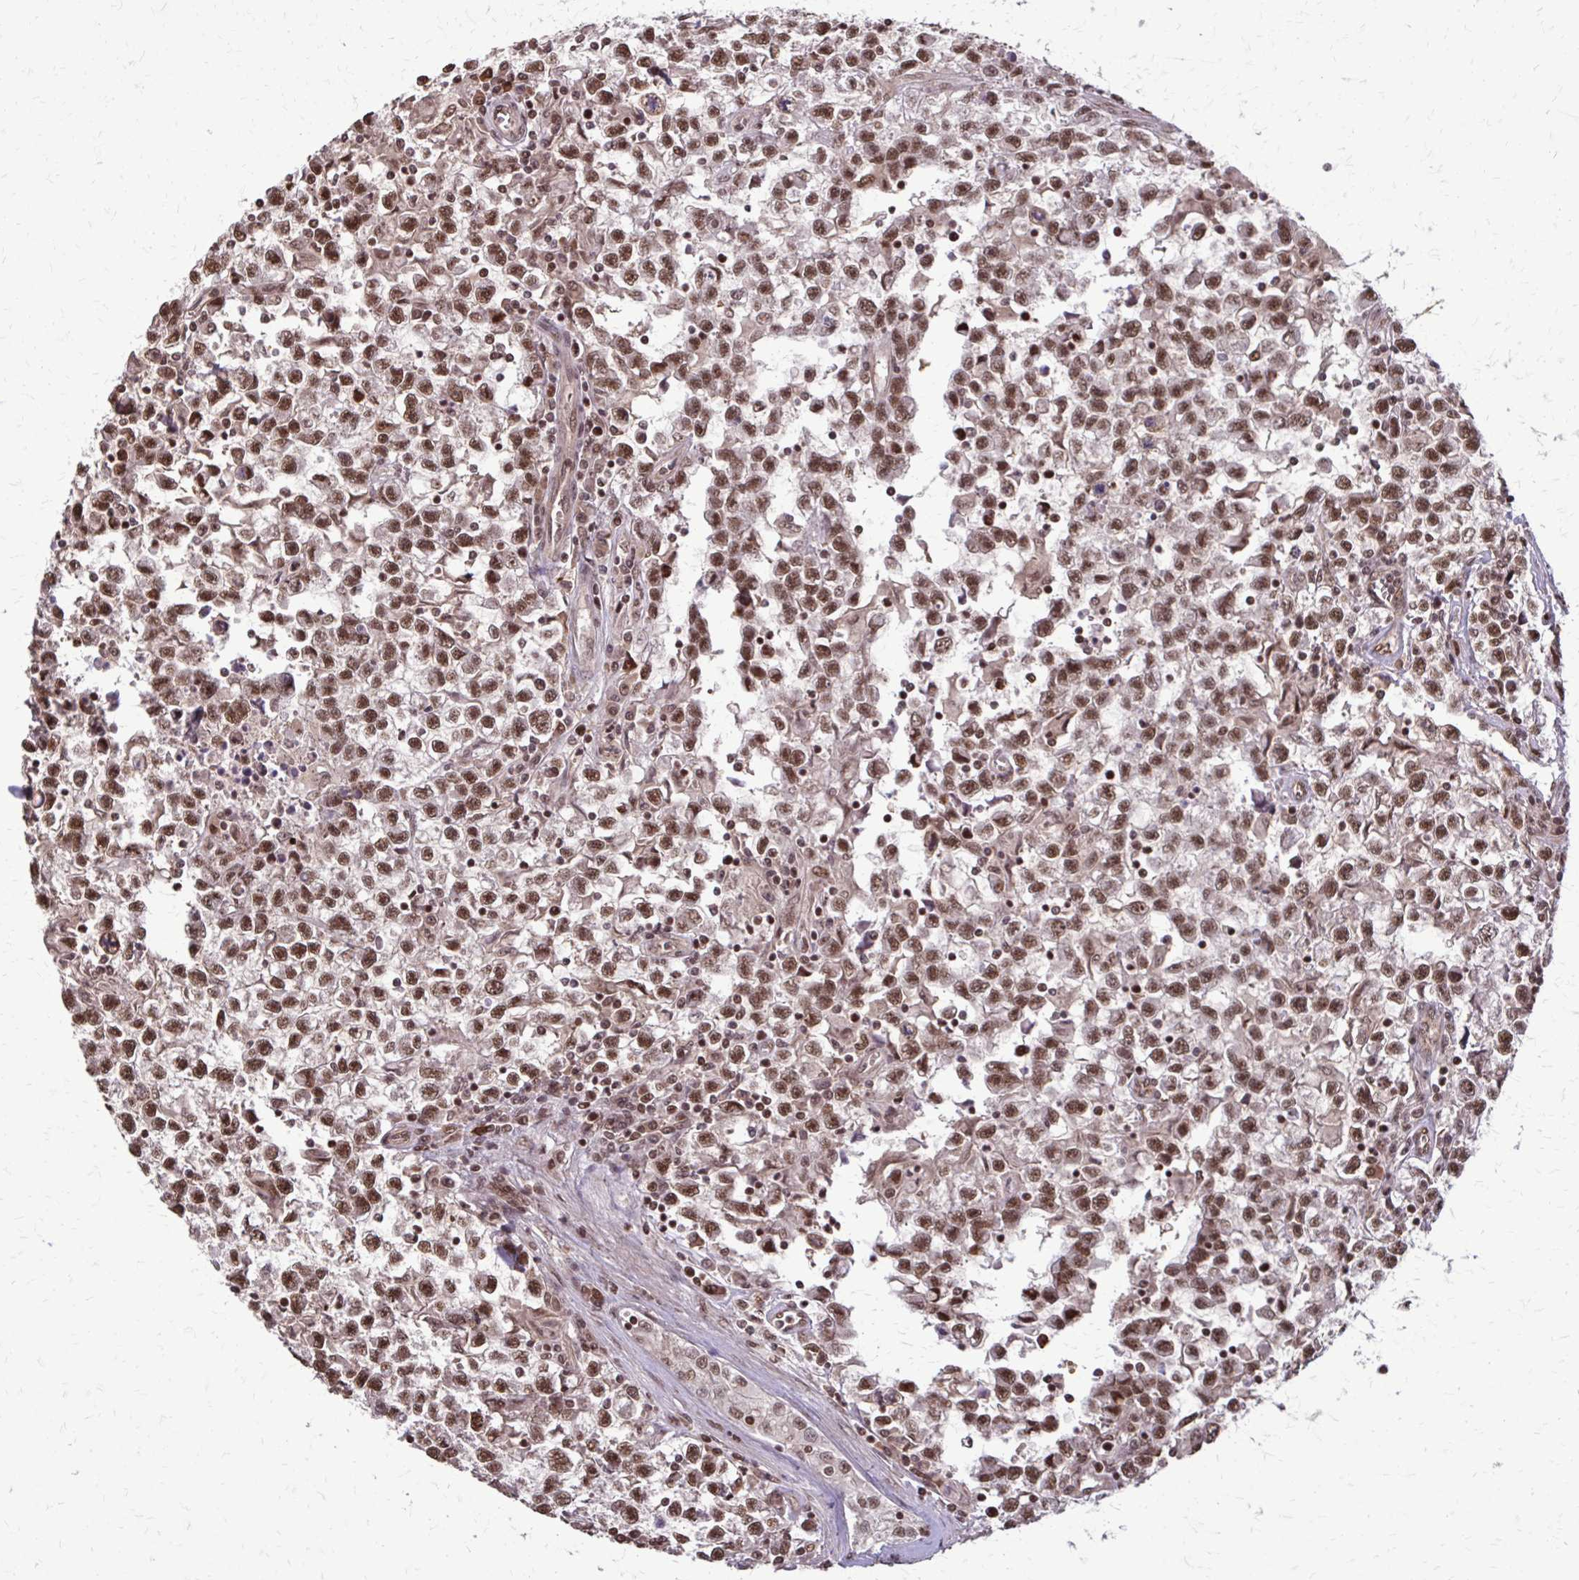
{"staining": {"intensity": "moderate", "quantity": ">75%", "location": "nuclear"}, "tissue": "testis cancer", "cell_type": "Tumor cells", "image_type": "cancer", "snomed": [{"axis": "morphology", "description": "Seminoma, NOS"}, {"axis": "topography", "description": "Testis"}], "caption": "Protein staining displays moderate nuclear positivity in about >75% of tumor cells in testis cancer.", "gene": "SS18", "patient": {"sex": "male", "age": 31}}